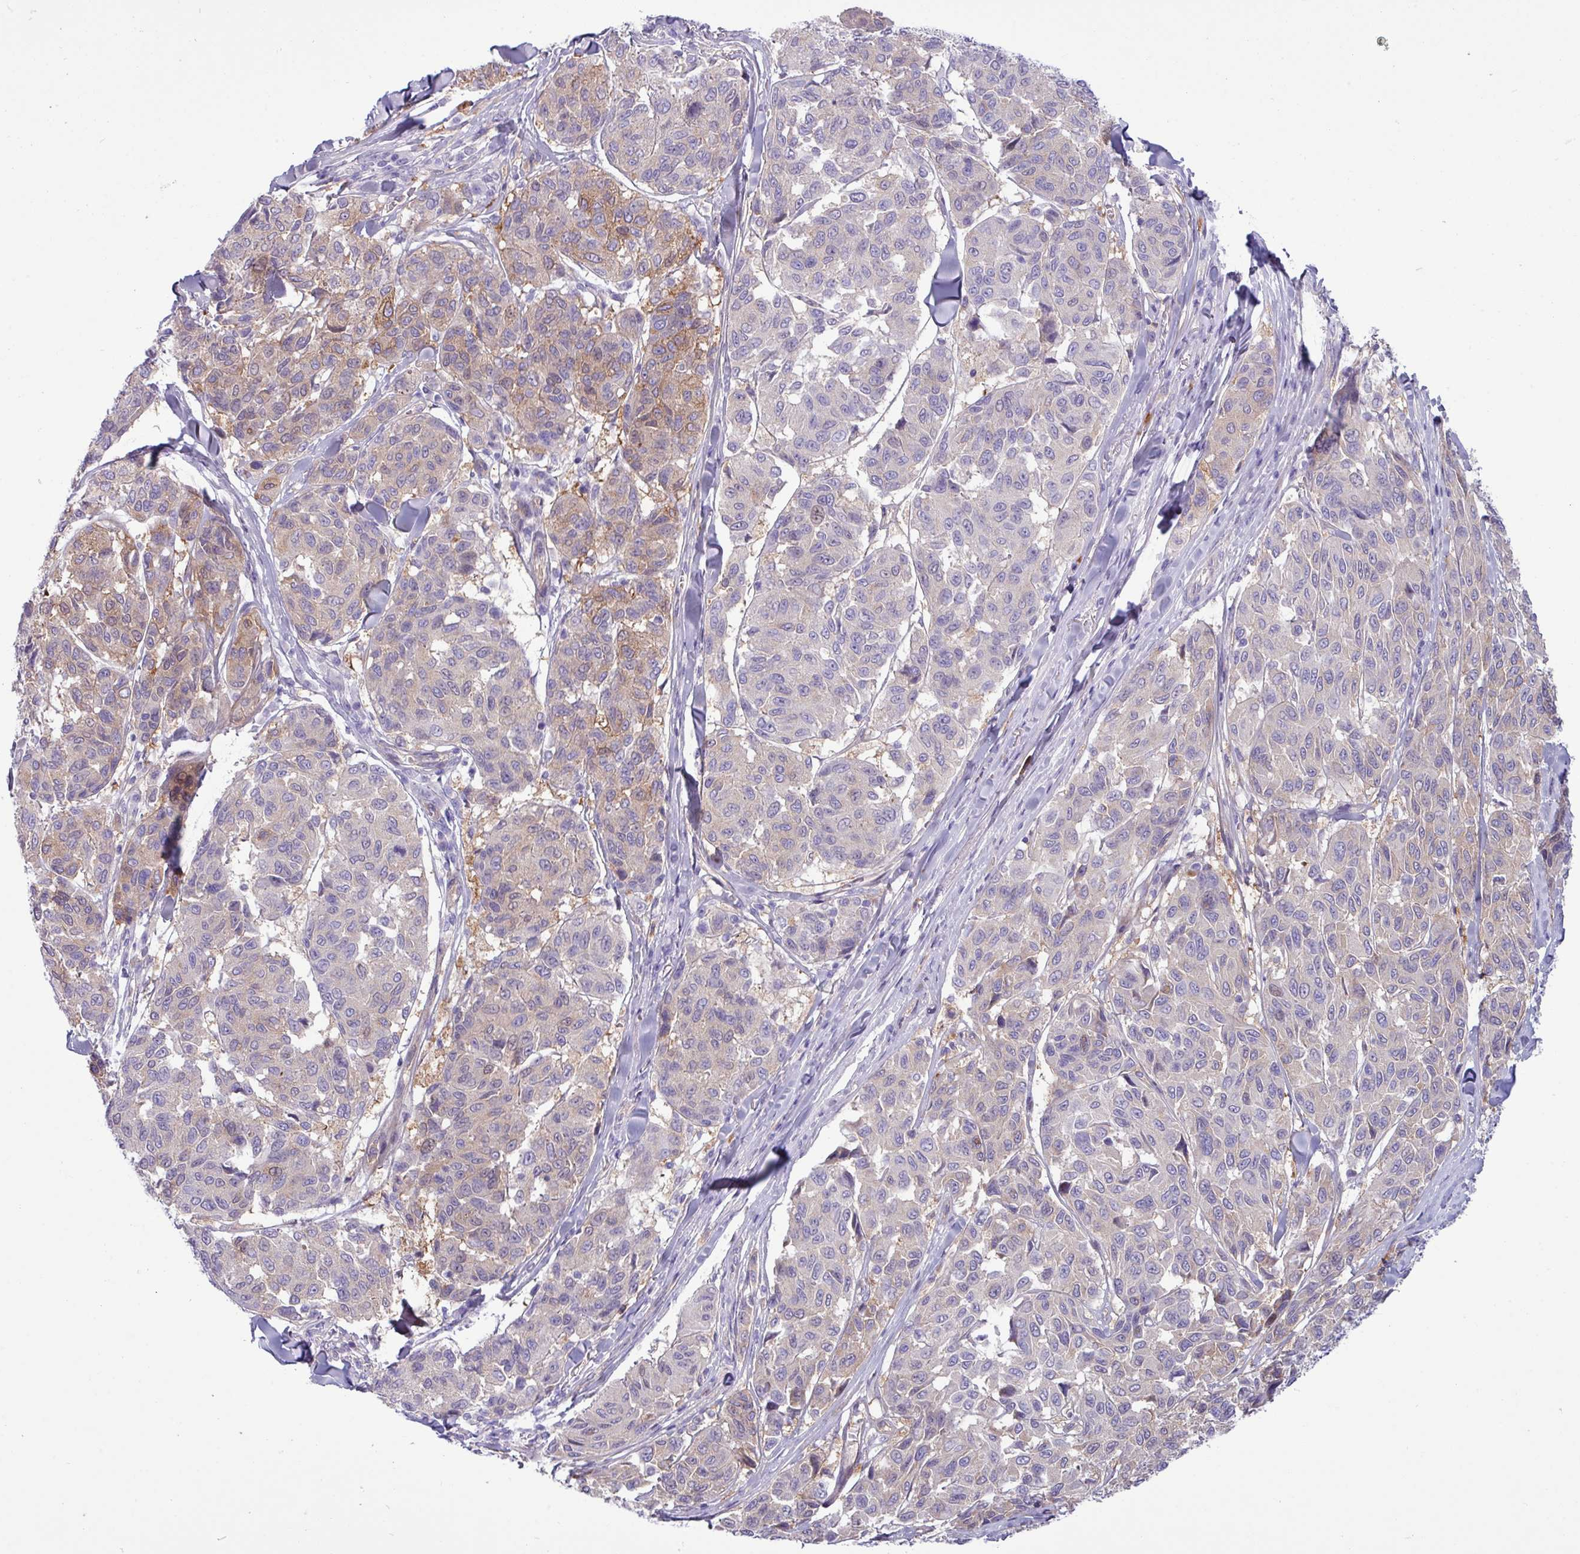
{"staining": {"intensity": "weak", "quantity": "<25%", "location": "cytoplasmic/membranous"}, "tissue": "melanoma", "cell_type": "Tumor cells", "image_type": "cancer", "snomed": [{"axis": "morphology", "description": "Malignant melanoma, NOS"}, {"axis": "topography", "description": "Skin"}], "caption": "Immunohistochemical staining of human malignant melanoma displays no significant expression in tumor cells.", "gene": "KIRREL3", "patient": {"sex": "female", "age": 66}}